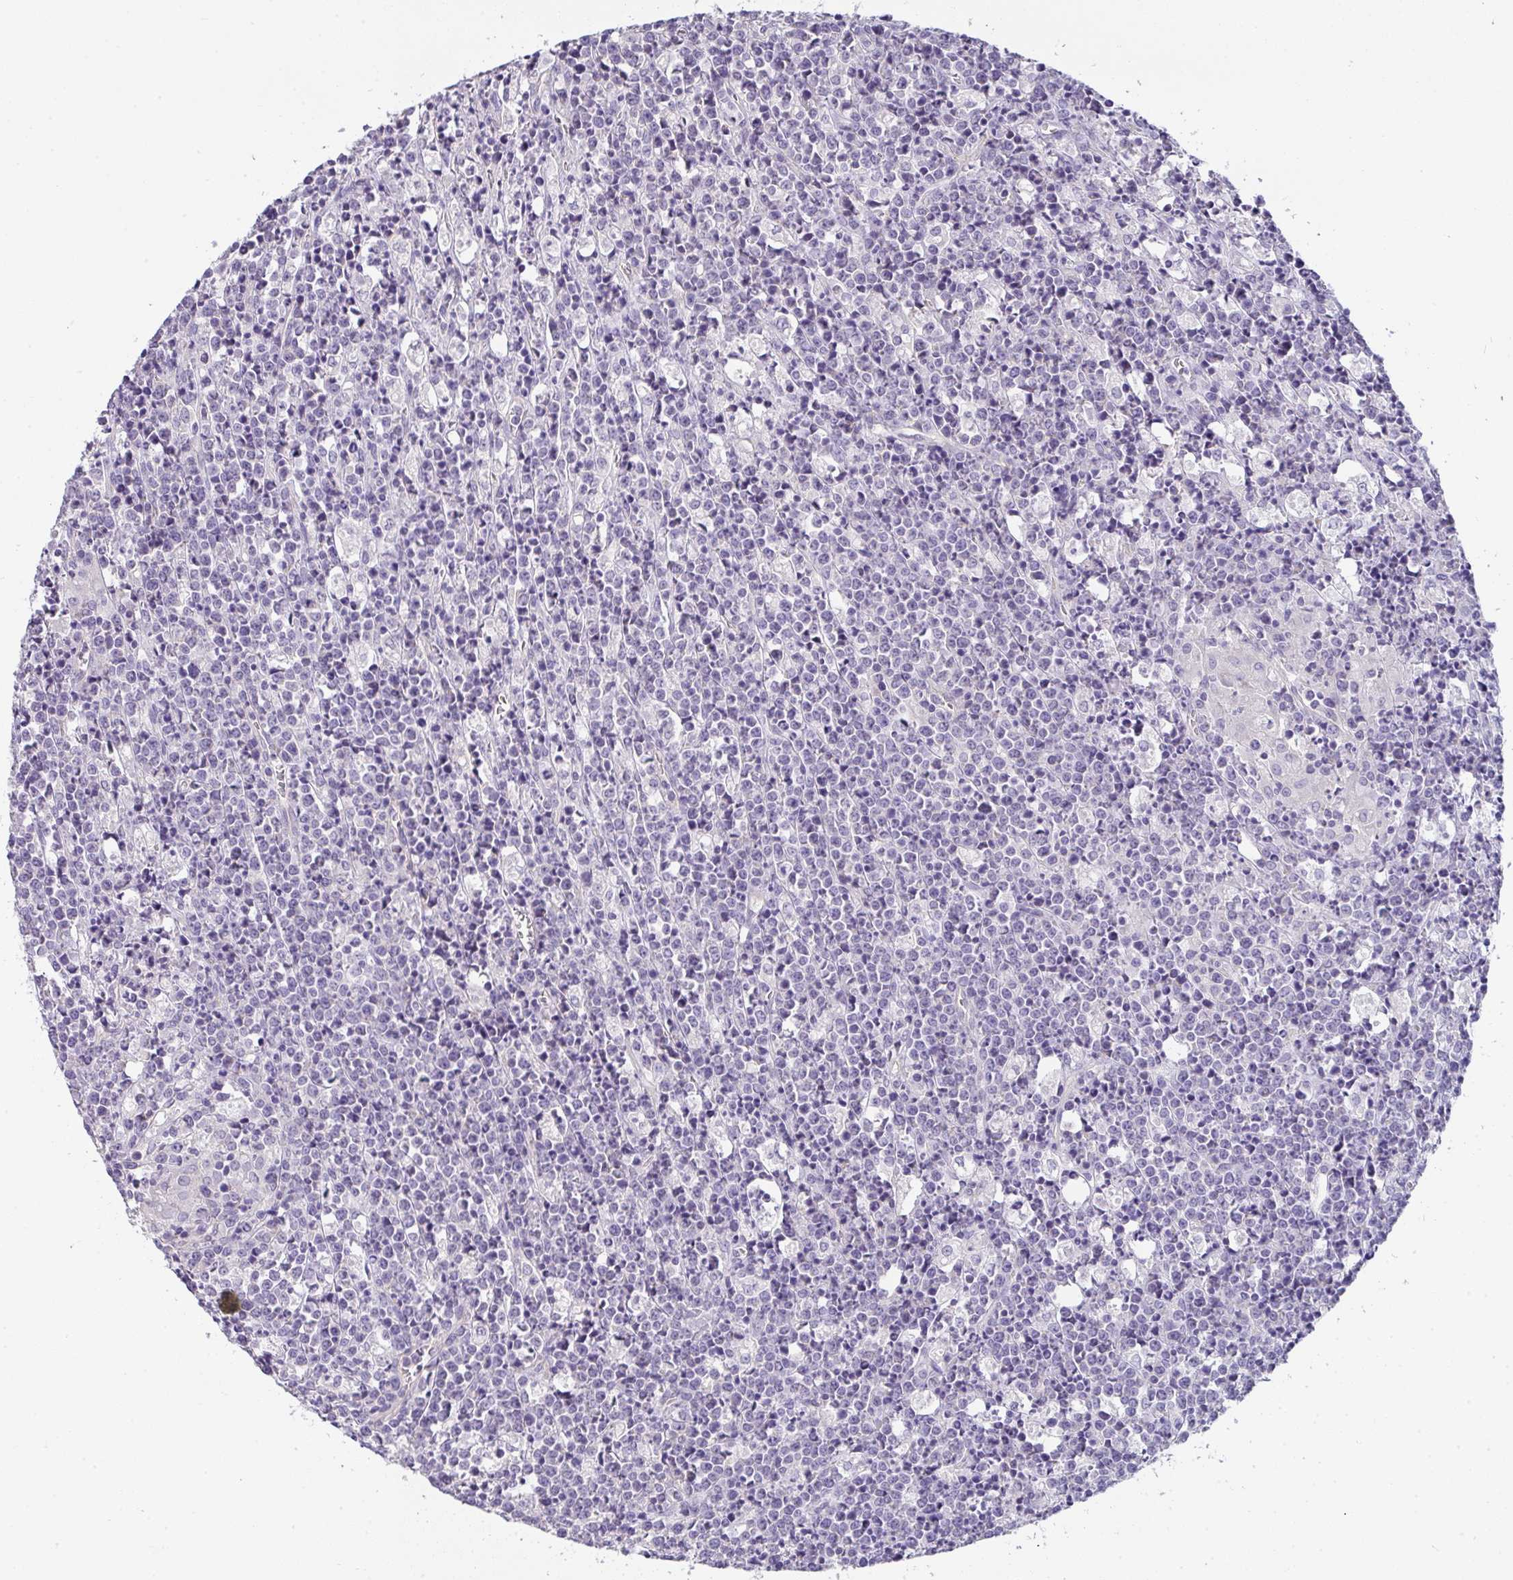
{"staining": {"intensity": "negative", "quantity": "none", "location": "none"}, "tissue": "lymphoma", "cell_type": "Tumor cells", "image_type": "cancer", "snomed": [{"axis": "morphology", "description": "Malignant lymphoma, non-Hodgkin's type, High grade"}, {"axis": "topography", "description": "Ovary"}], "caption": "Lymphoma was stained to show a protein in brown. There is no significant expression in tumor cells.", "gene": "FILIP1", "patient": {"sex": "female", "age": 56}}